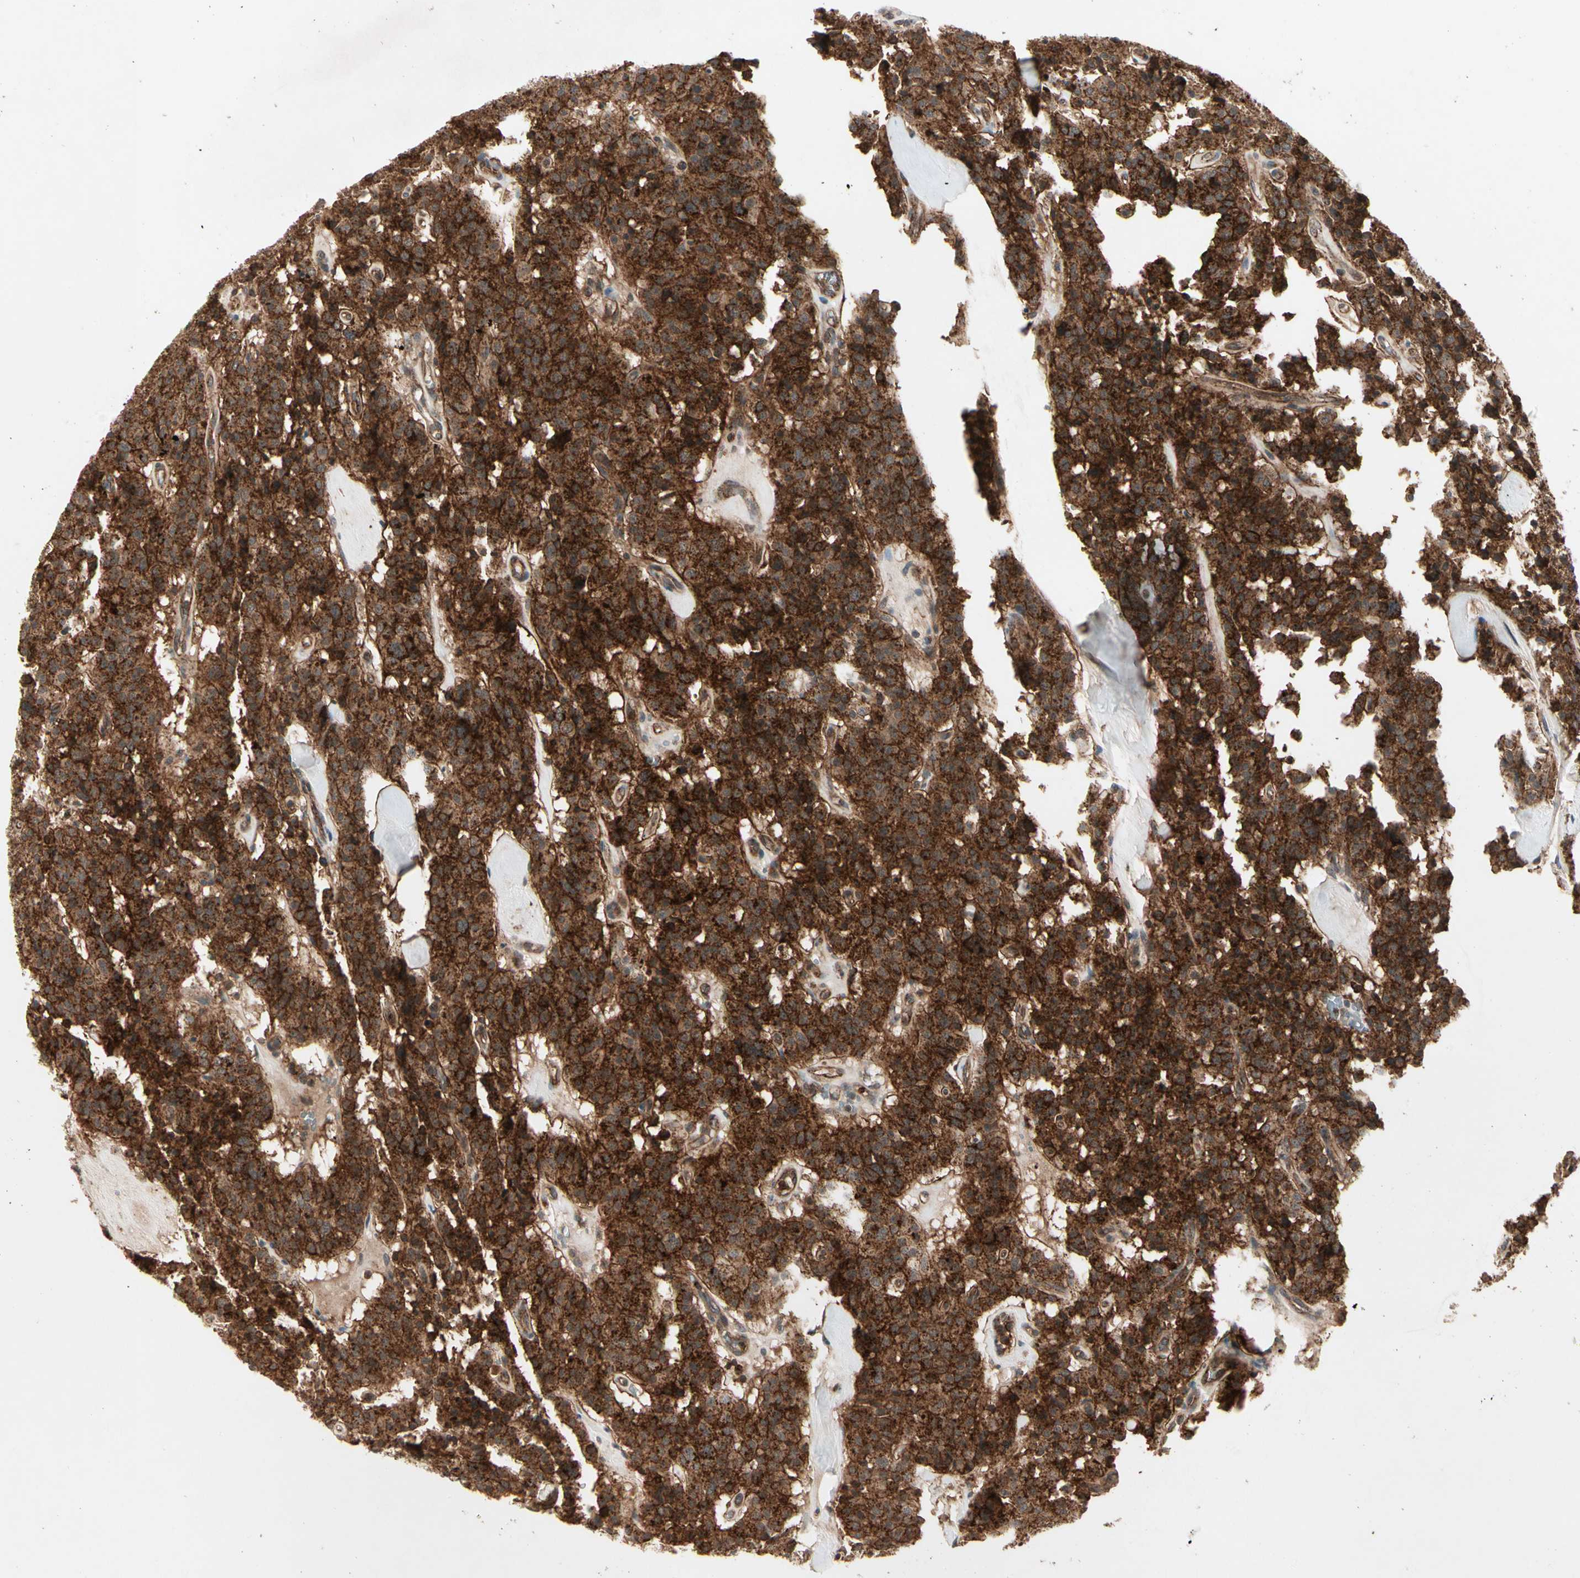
{"staining": {"intensity": "strong", "quantity": ">75%", "location": "cytoplasmic/membranous"}, "tissue": "carcinoid", "cell_type": "Tumor cells", "image_type": "cancer", "snomed": [{"axis": "morphology", "description": "Carcinoid, malignant, NOS"}, {"axis": "topography", "description": "Lung"}], "caption": "Immunohistochemistry (IHC) micrograph of human malignant carcinoid stained for a protein (brown), which reveals high levels of strong cytoplasmic/membranous staining in approximately >75% of tumor cells.", "gene": "FLOT1", "patient": {"sex": "male", "age": 30}}